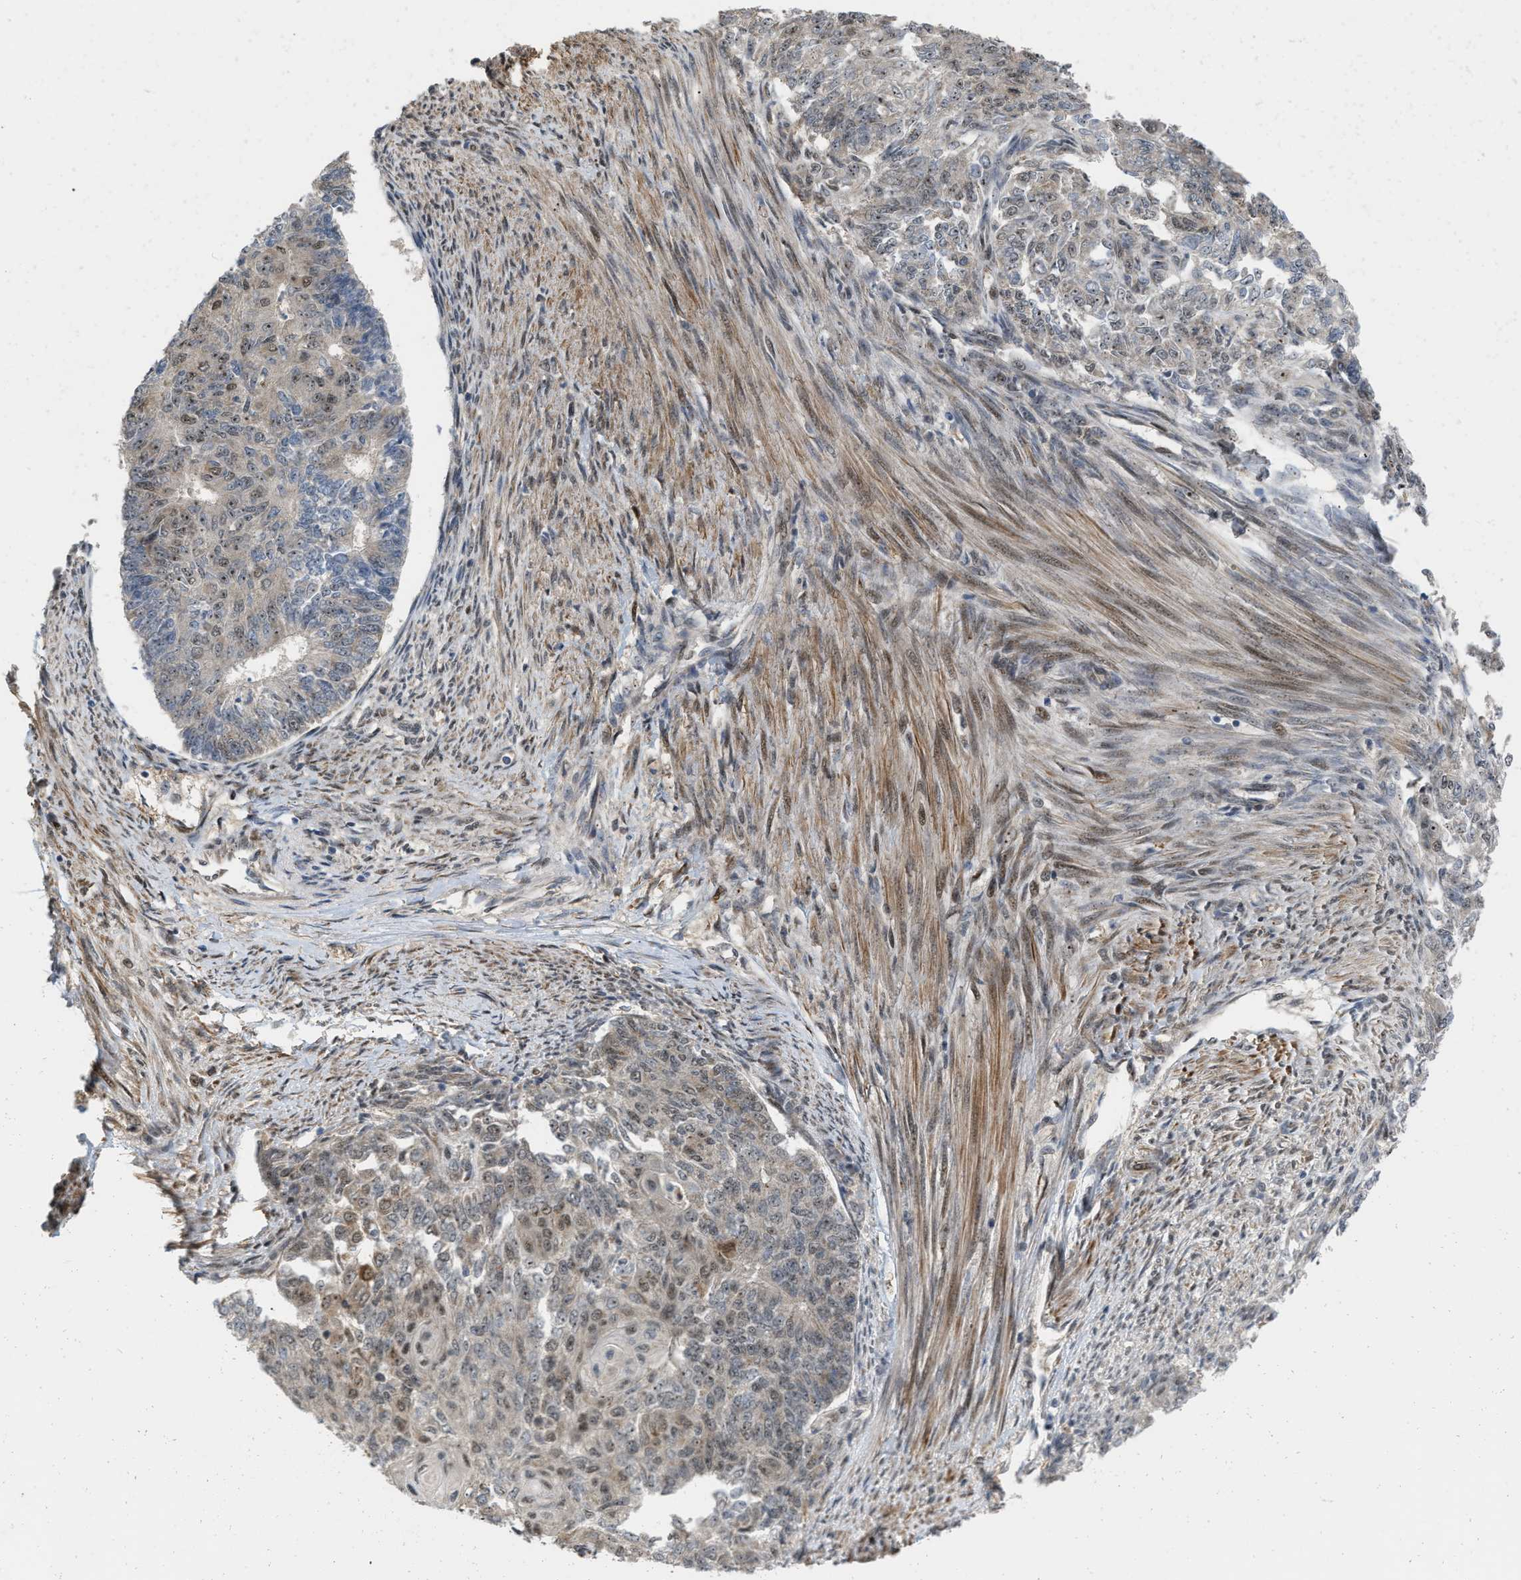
{"staining": {"intensity": "moderate", "quantity": ">75%", "location": "nuclear"}, "tissue": "endometrial cancer", "cell_type": "Tumor cells", "image_type": "cancer", "snomed": [{"axis": "morphology", "description": "Adenocarcinoma, NOS"}, {"axis": "topography", "description": "Endometrium"}], "caption": "Endometrial cancer stained with a protein marker reveals moderate staining in tumor cells.", "gene": "ANKRD11", "patient": {"sex": "female", "age": 32}}